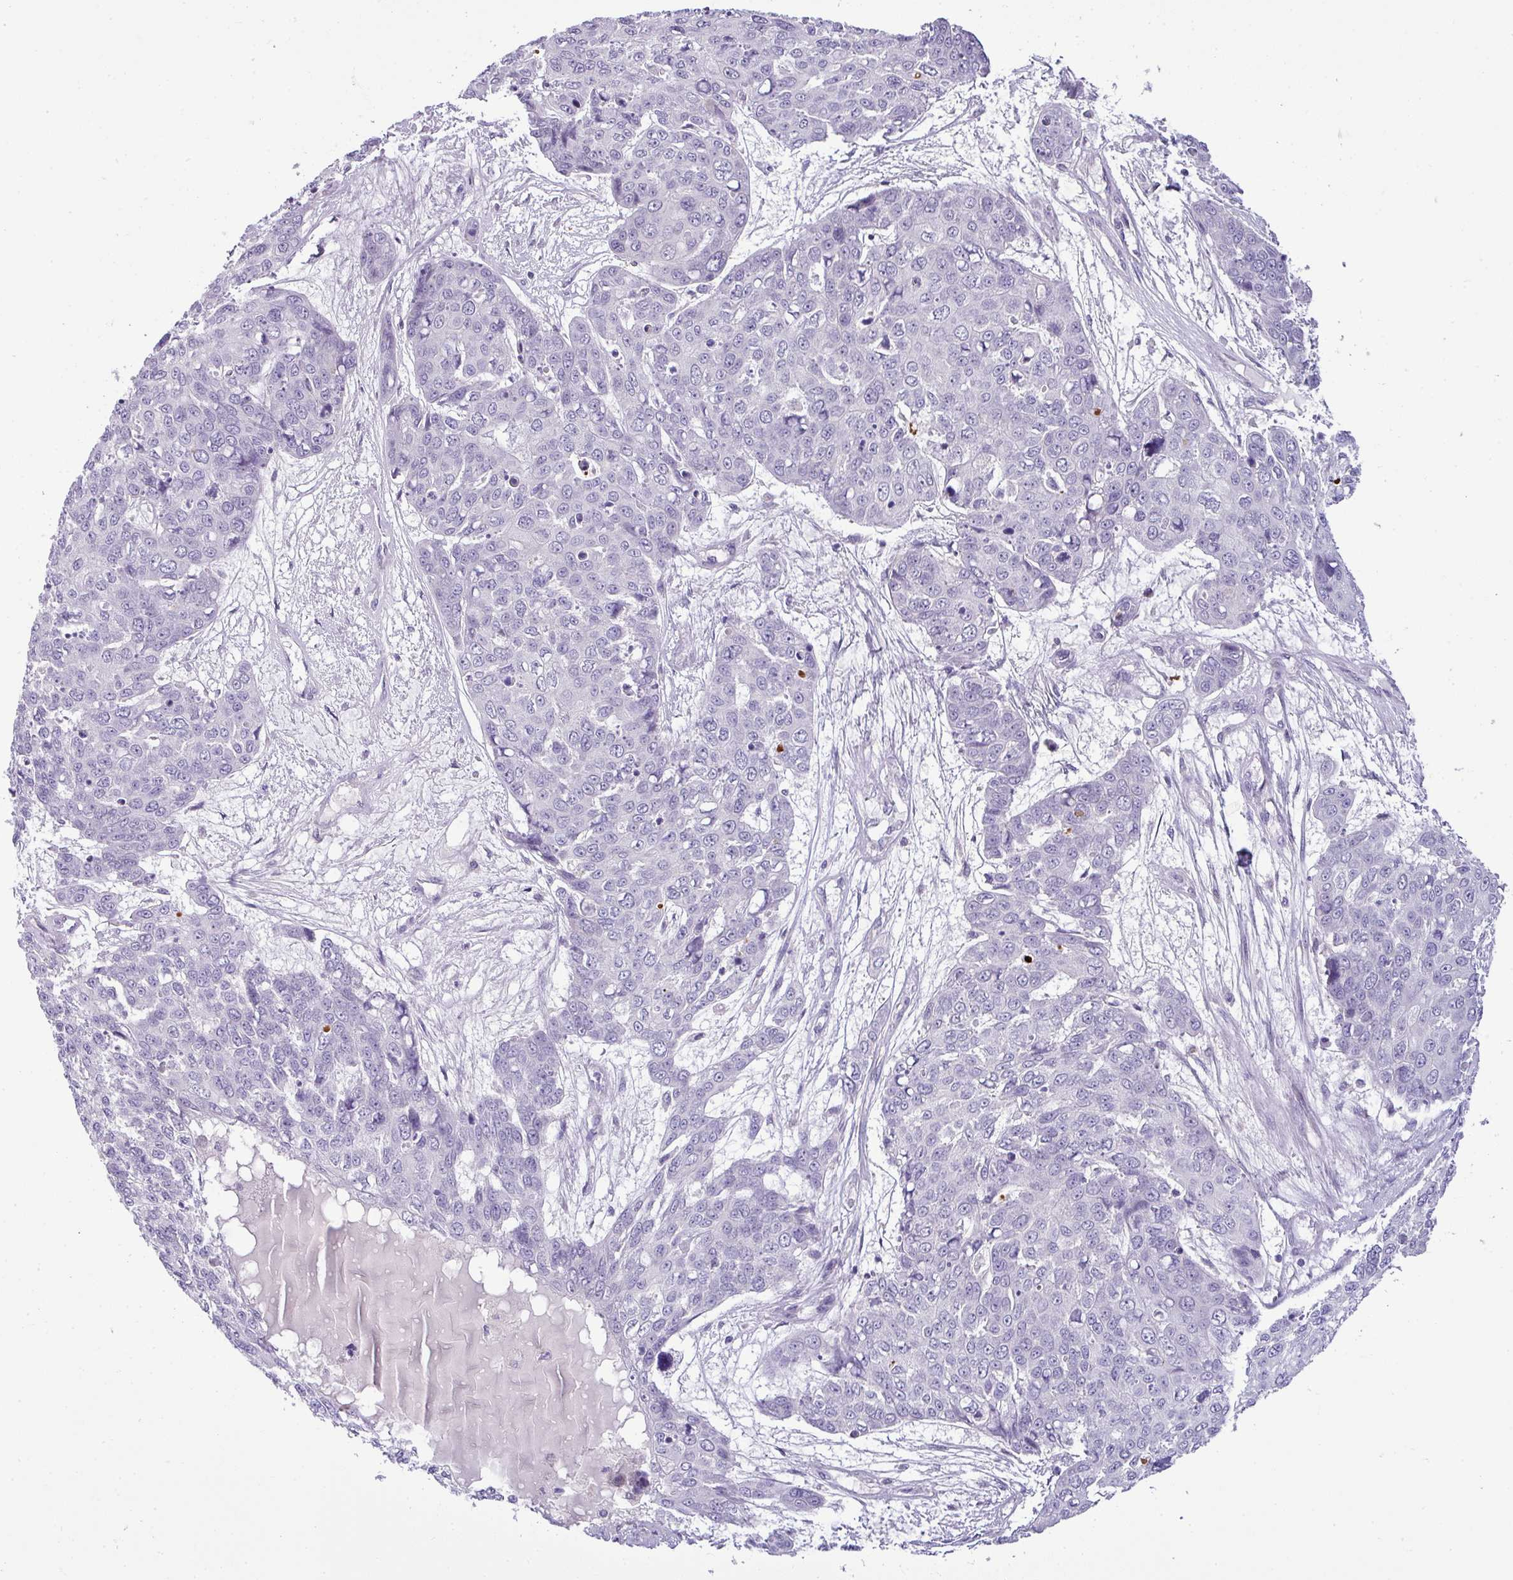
{"staining": {"intensity": "negative", "quantity": "none", "location": "none"}, "tissue": "skin cancer", "cell_type": "Tumor cells", "image_type": "cancer", "snomed": [{"axis": "morphology", "description": "Squamous cell carcinoma, NOS"}, {"axis": "topography", "description": "Skin"}], "caption": "High magnification brightfield microscopy of skin squamous cell carcinoma stained with DAB (3,3'-diaminobenzidine) (brown) and counterstained with hematoxylin (blue): tumor cells show no significant expression.", "gene": "HBEGF", "patient": {"sex": "male", "age": 71}}